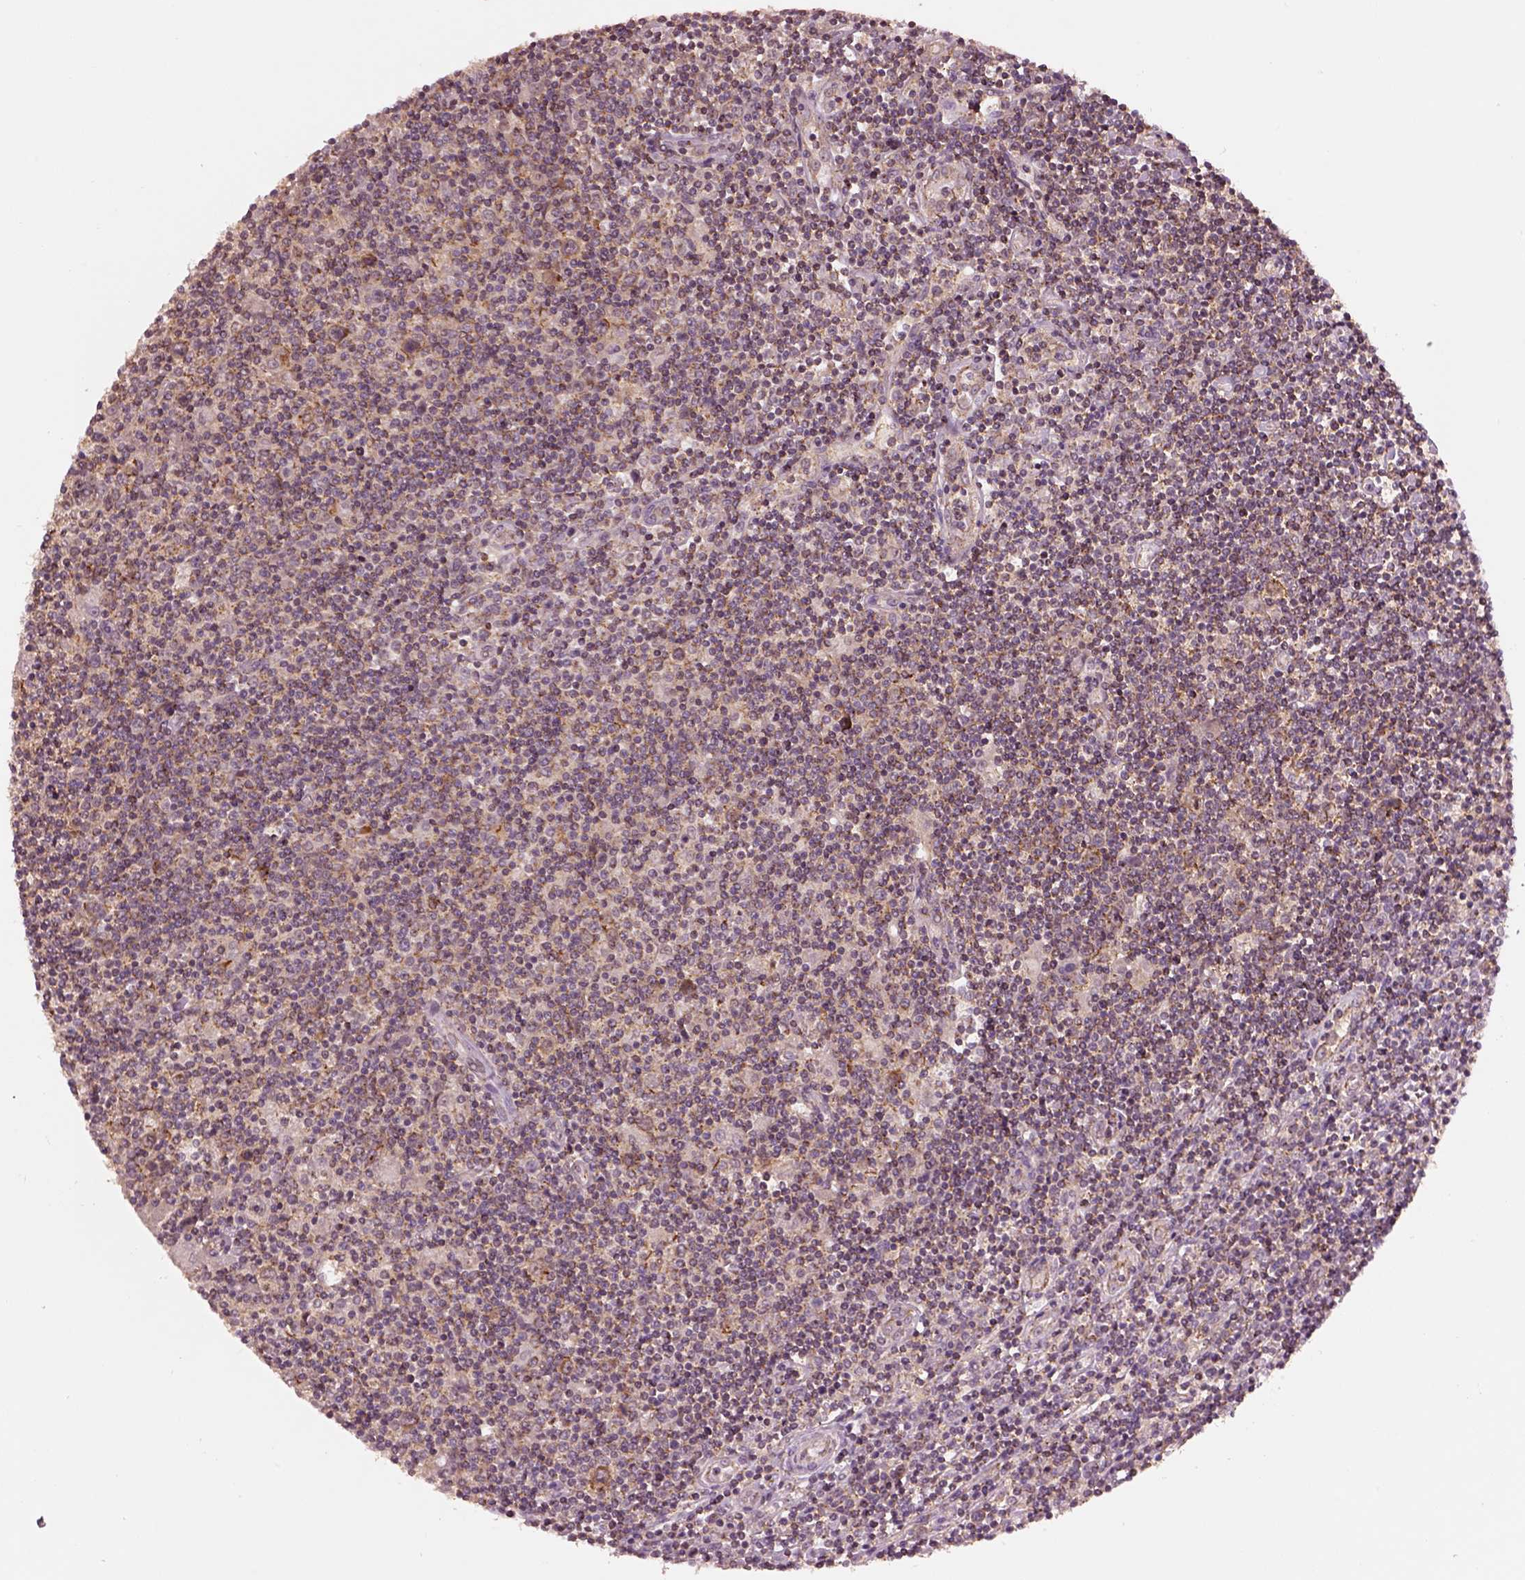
{"staining": {"intensity": "weak", "quantity": ">75%", "location": "cytoplasmic/membranous"}, "tissue": "lymphoma", "cell_type": "Tumor cells", "image_type": "cancer", "snomed": [{"axis": "morphology", "description": "Hodgkin's disease, NOS"}, {"axis": "topography", "description": "Lymph node"}], "caption": "A histopathology image of lymphoma stained for a protein exhibits weak cytoplasmic/membranous brown staining in tumor cells. (brown staining indicates protein expression, while blue staining denotes nuclei).", "gene": "MTHFS", "patient": {"sex": "male", "age": 40}}